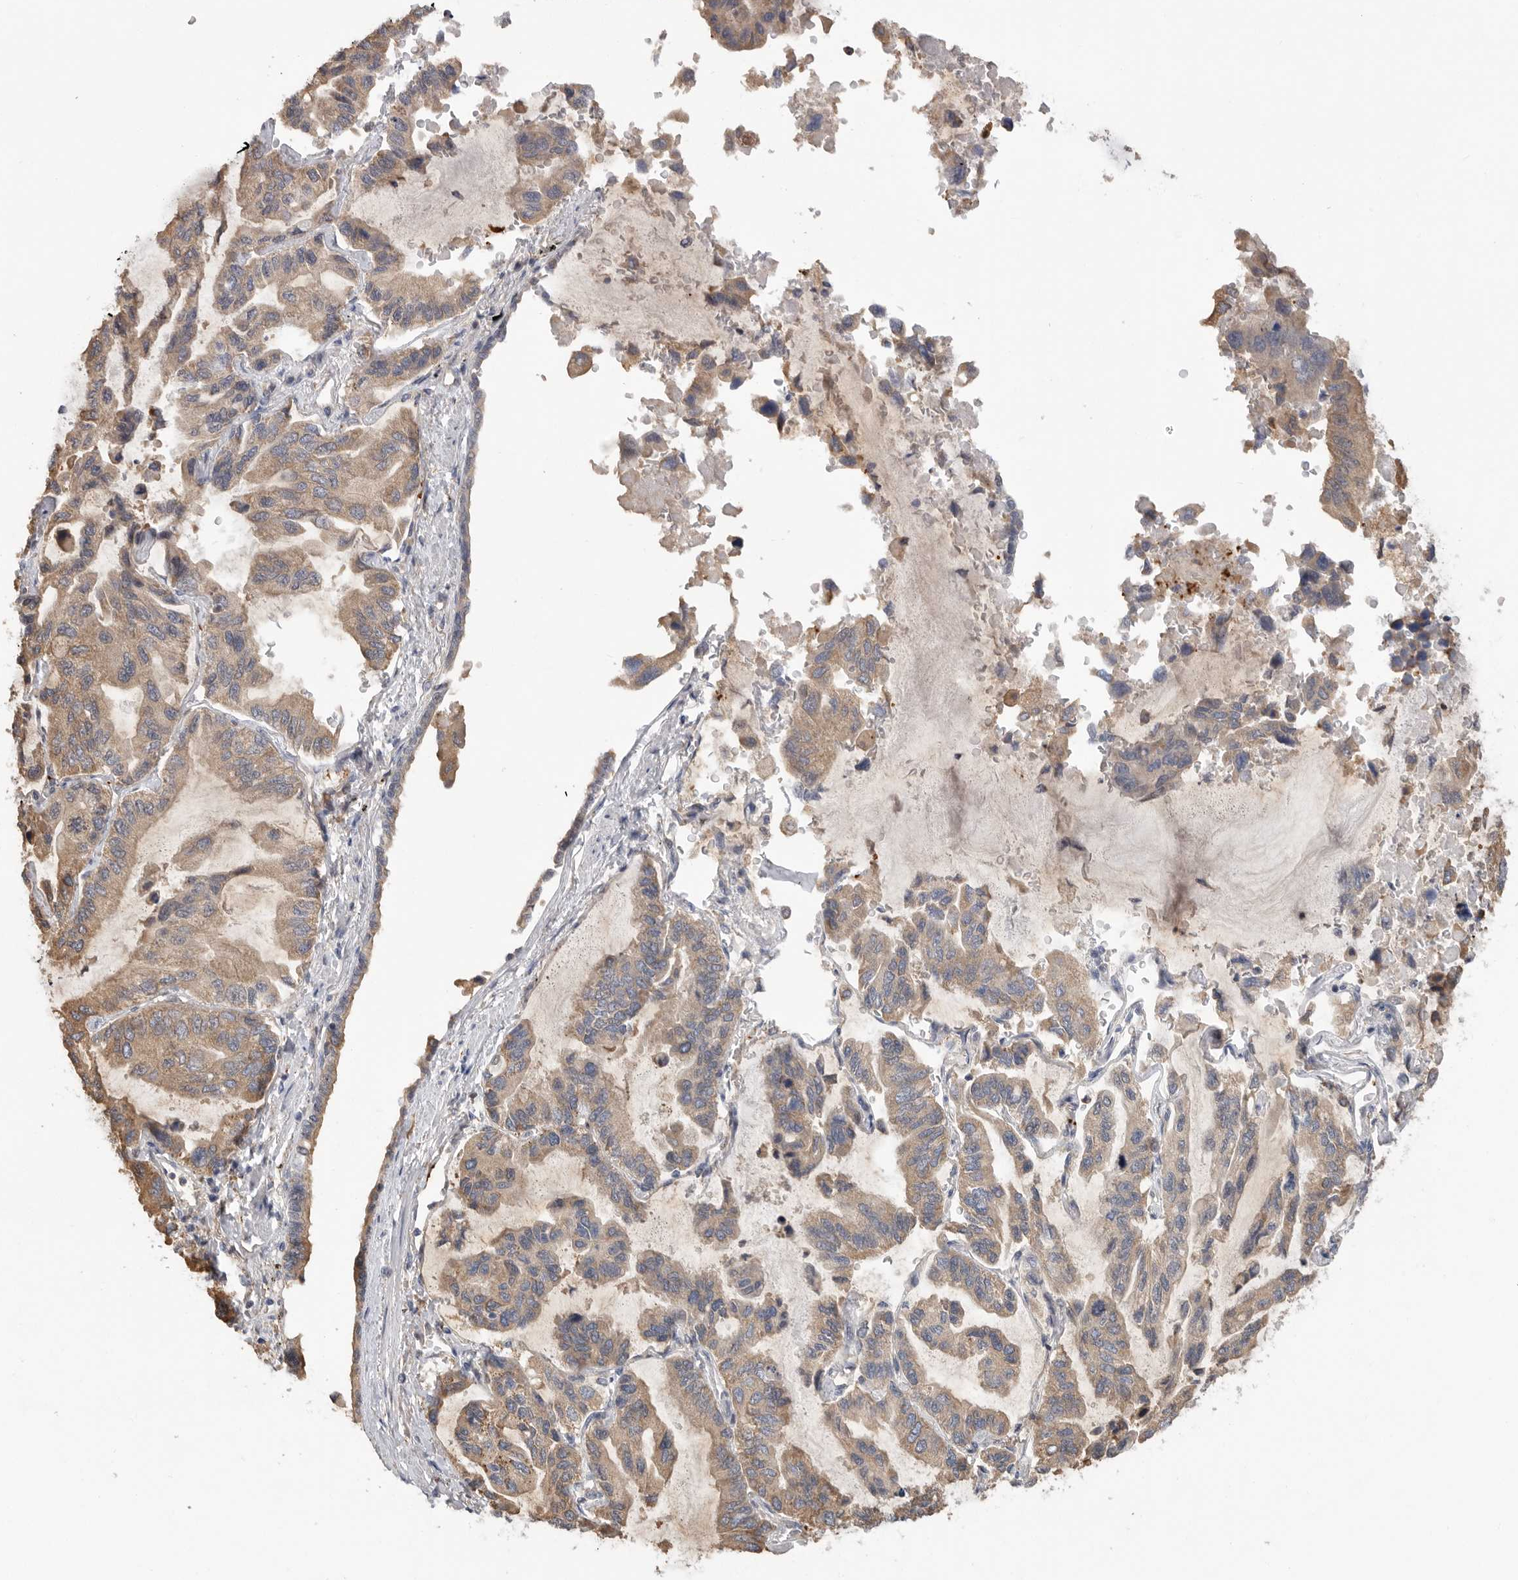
{"staining": {"intensity": "moderate", "quantity": ">75%", "location": "cytoplasmic/membranous"}, "tissue": "lung cancer", "cell_type": "Tumor cells", "image_type": "cancer", "snomed": [{"axis": "morphology", "description": "Adenocarcinoma, NOS"}, {"axis": "topography", "description": "Lung"}], "caption": "This is a histology image of IHC staining of lung cancer (adenocarcinoma), which shows moderate expression in the cytoplasmic/membranous of tumor cells.", "gene": "CDC42BPB", "patient": {"sex": "male", "age": 64}}